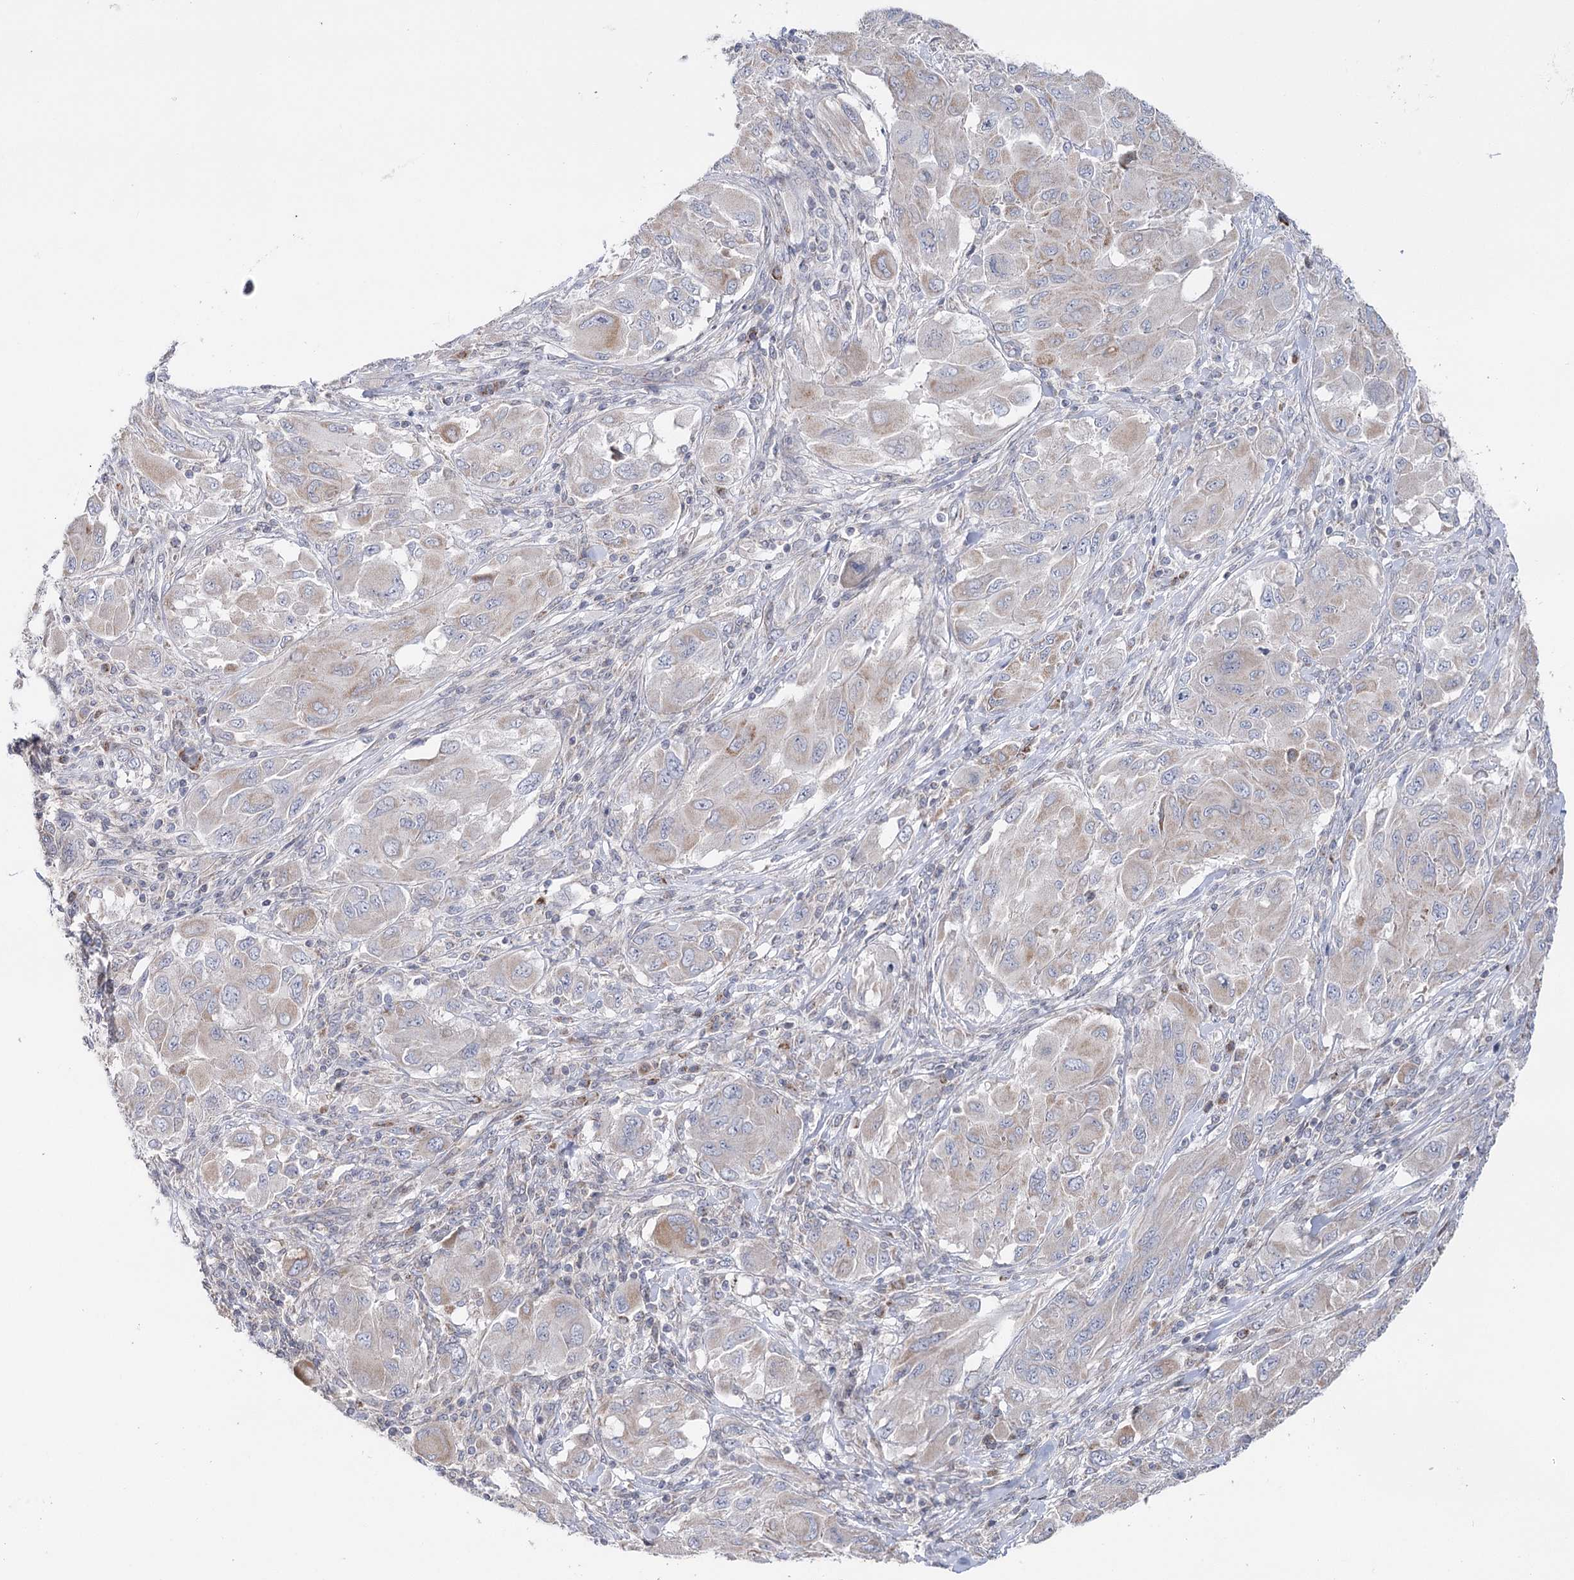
{"staining": {"intensity": "weak", "quantity": "25%-75%", "location": "cytoplasmic/membranous"}, "tissue": "melanoma", "cell_type": "Tumor cells", "image_type": "cancer", "snomed": [{"axis": "morphology", "description": "Malignant melanoma, NOS"}, {"axis": "topography", "description": "Skin"}], "caption": "Weak cytoplasmic/membranous positivity for a protein is appreciated in approximately 25%-75% of tumor cells of malignant melanoma using immunohistochemistry (IHC).", "gene": "PTGR1", "patient": {"sex": "female", "age": 91}}